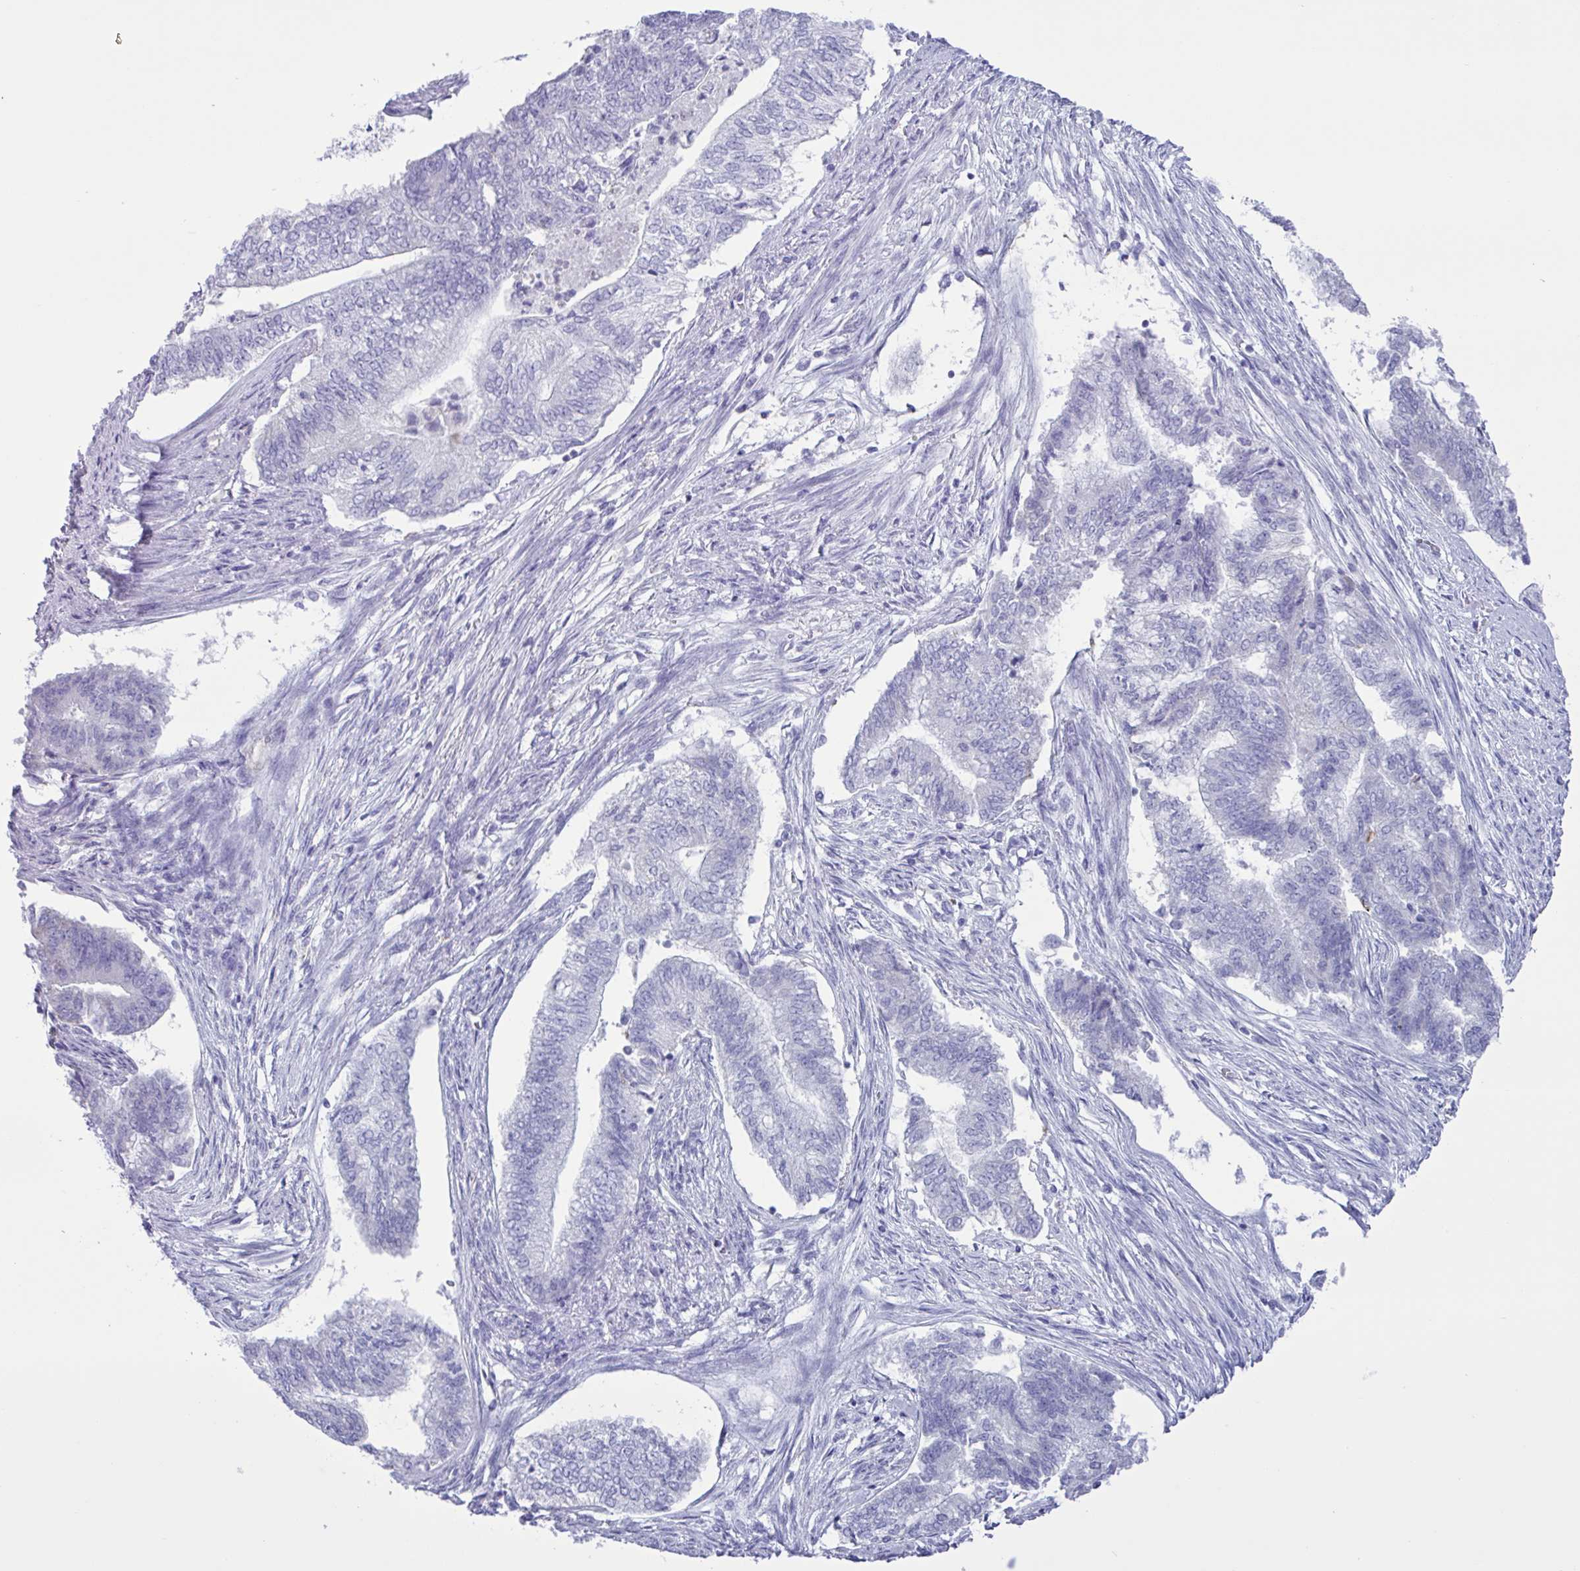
{"staining": {"intensity": "negative", "quantity": "none", "location": "none"}, "tissue": "endometrial cancer", "cell_type": "Tumor cells", "image_type": "cancer", "snomed": [{"axis": "morphology", "description": "Adenocarcinoma, NOS"}, {"axis": "topography", "description": "Endometrium"}], "caption": "Immunohistochemistry image of neoplastic tissue: adenocarcinoma (endometrial) stained with DAB (3,3'-diaminobenzidine) shows no significant protein expression in tumor cells.", "gene": "TMEM86B", "patient": {"sex": "female", "age": 65}}